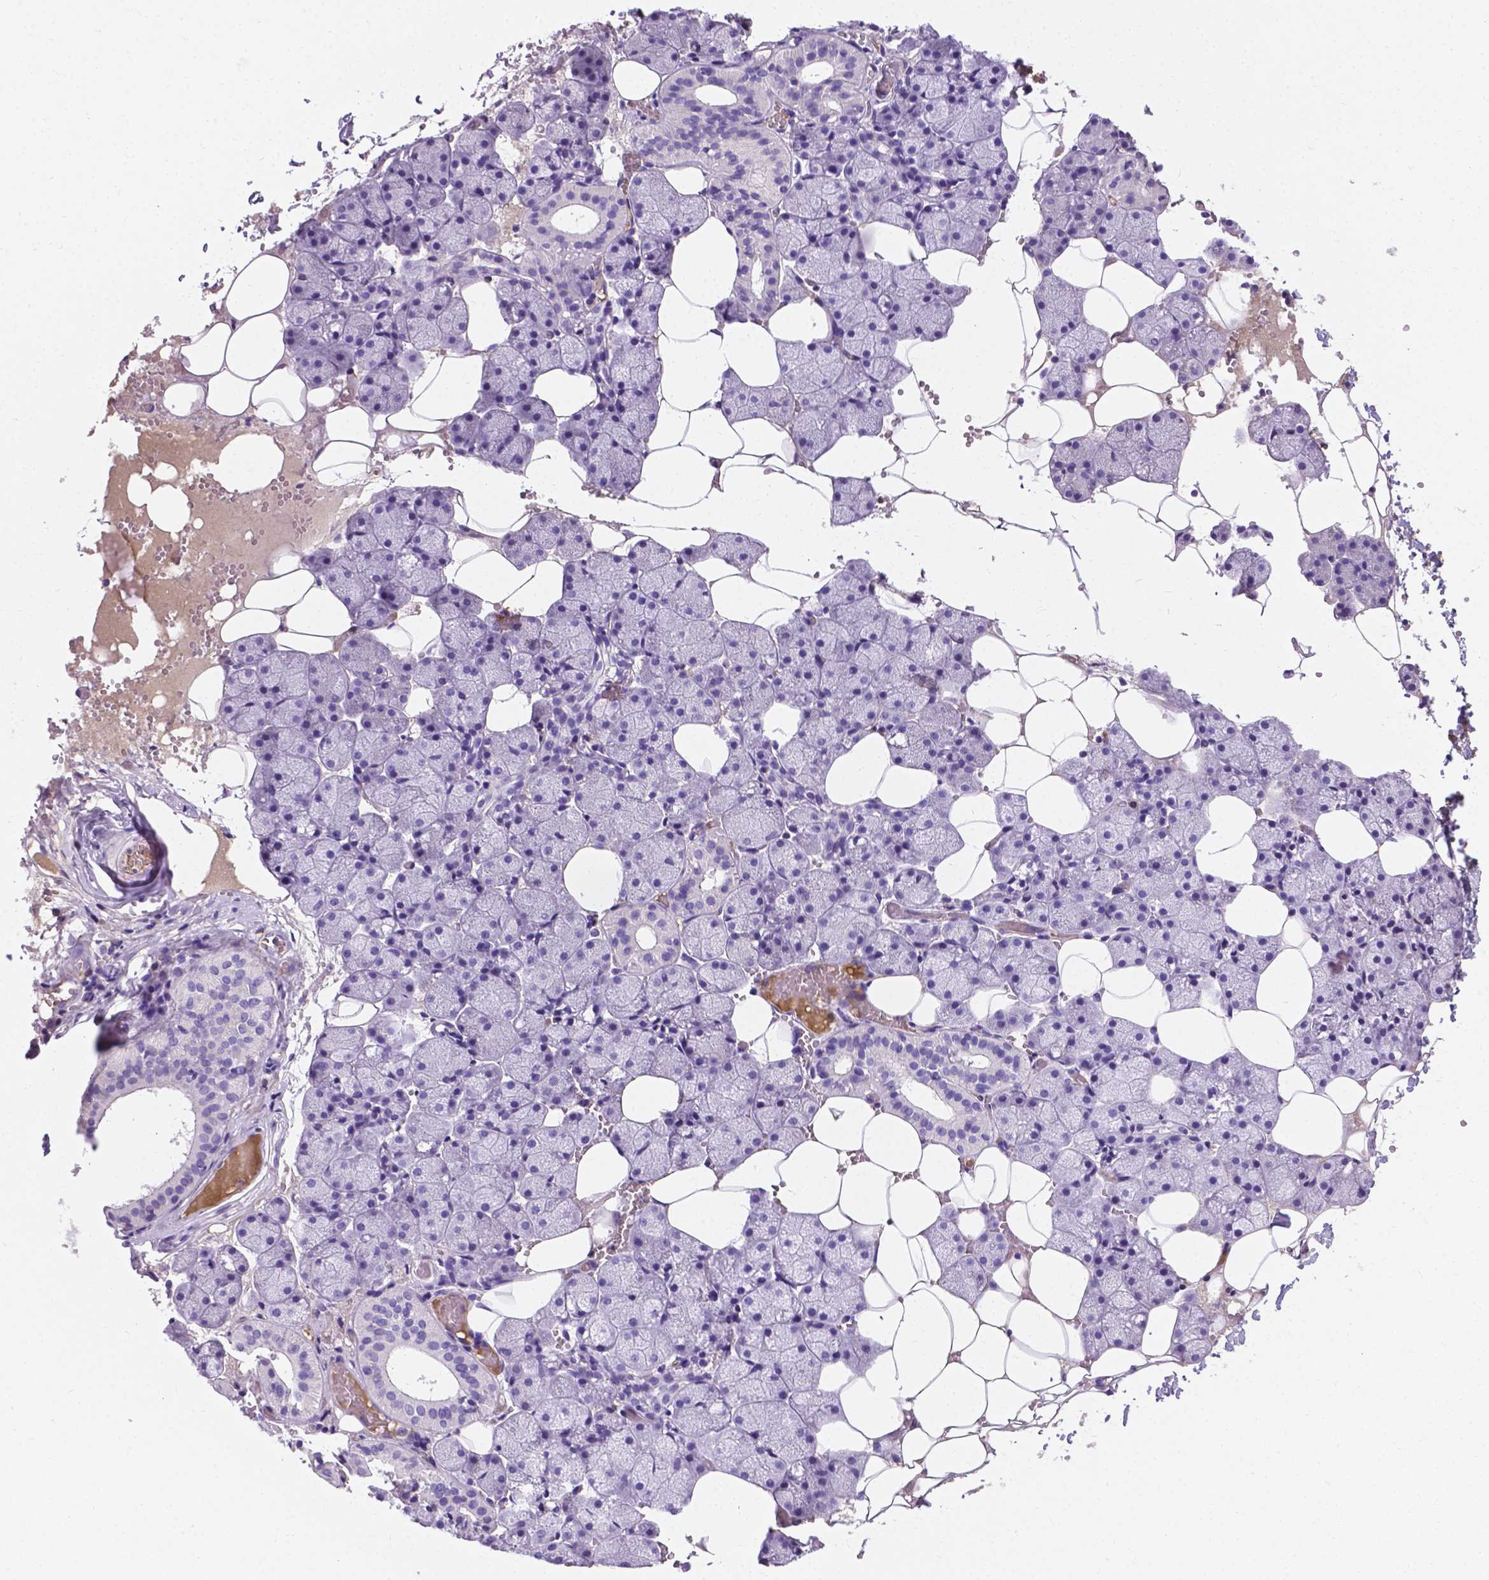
{"staining": {"intensity": "negative", "quantity": "none", "location": "none"}, "tissue": "salivary gland", "cell_type": "Glandular cells", "image_type": "normal", "snomed": [{"axis": "morphology", "description": "Normal tissue, NOS"}, {"axis": "topography", "description": "Salivary gland"}], "caption": "Protein analysis of unremarkable salivary gland exhibits no significant positivity in glandular cells. (Stains: DAB (3,3'-diaminobenzidine) immunohistochemistry with hematoxylin counter stain, Microscopy: brightfield microscopy at high magnification).", "gene": "APOE", "patient": {"sex": "male", "age": 38}}